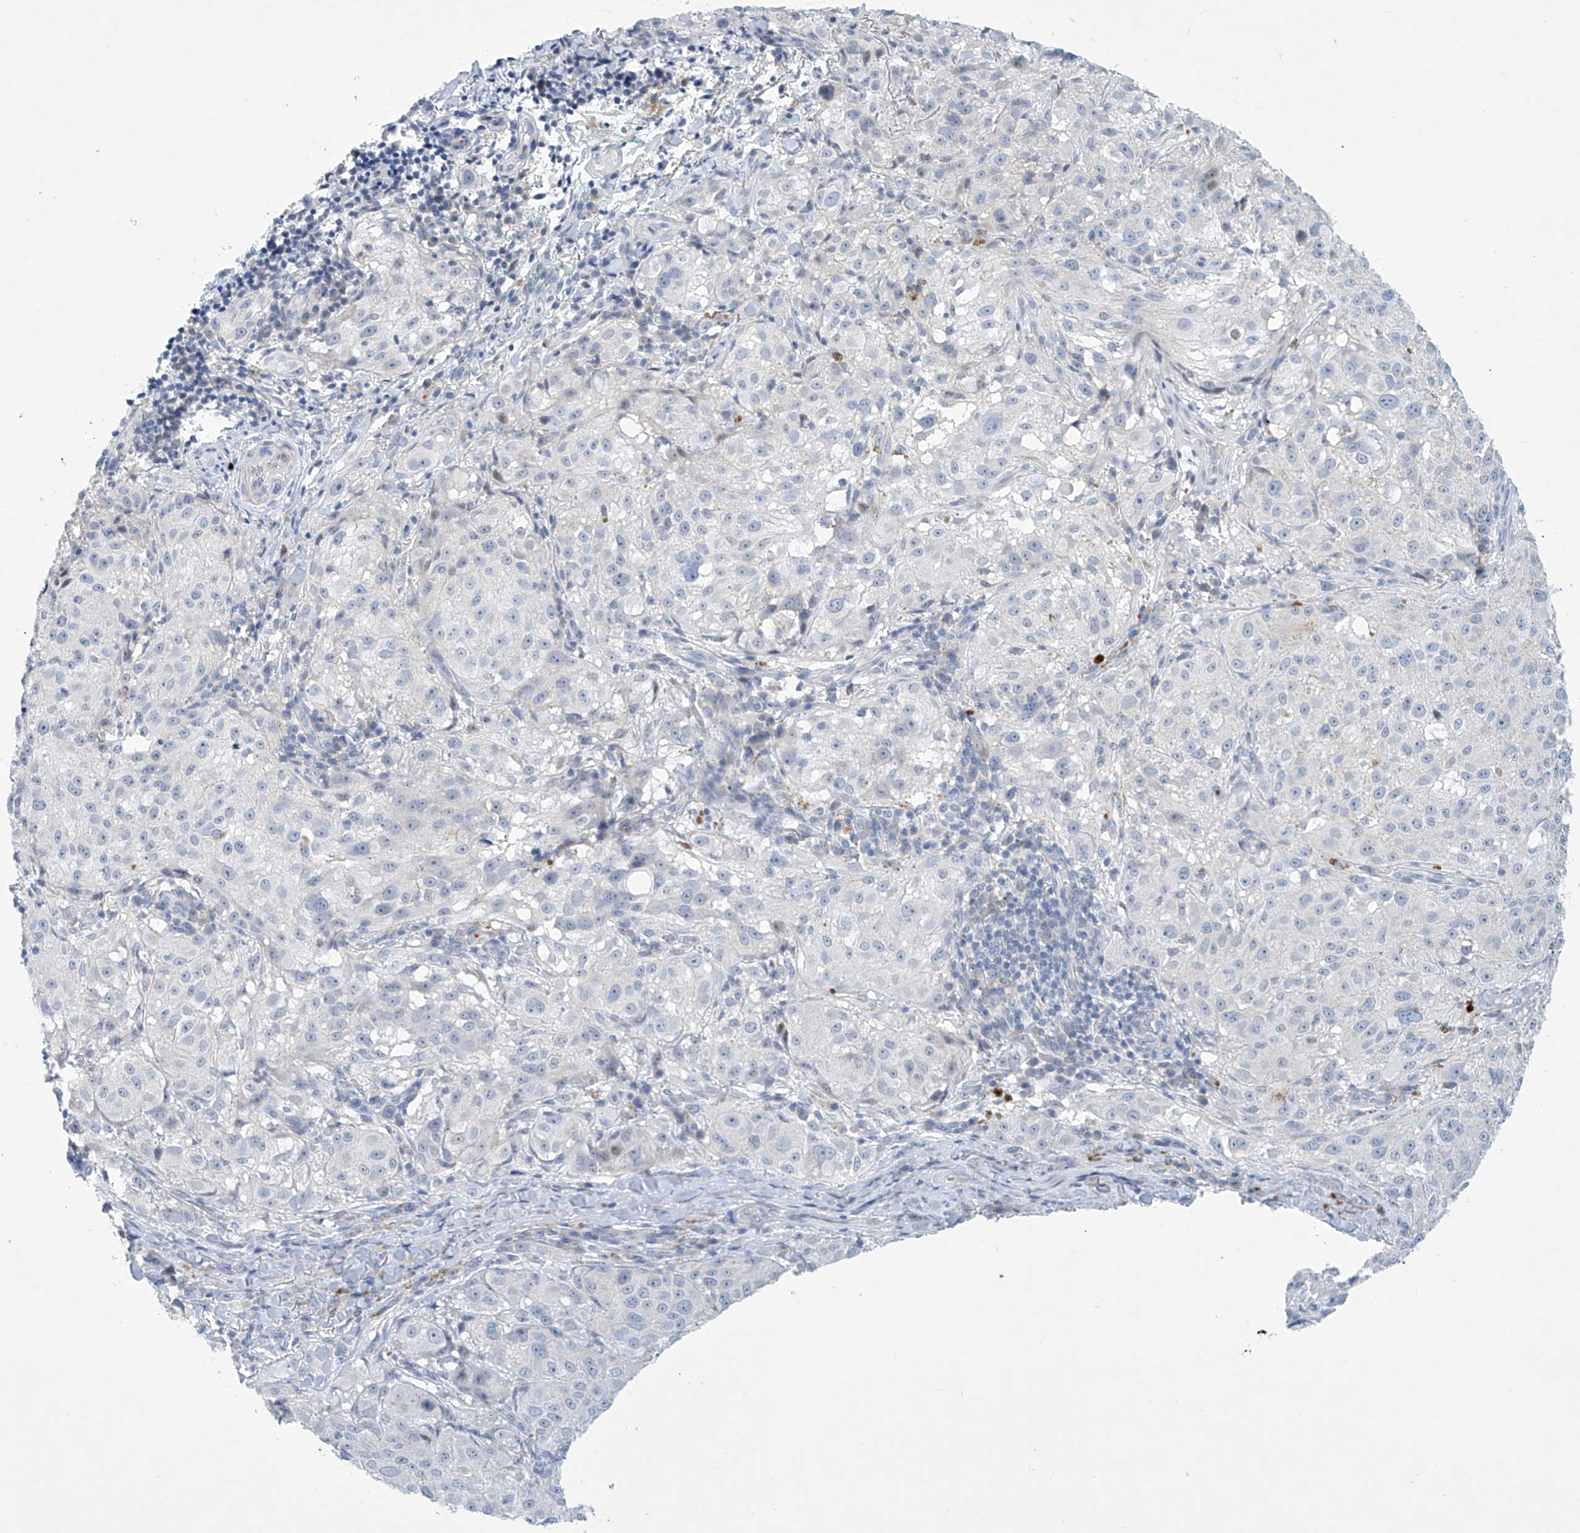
{"staining": {"intensity": "negative", "quantity": "none", "location": "none"}, "tissue": "melanoma", "cell_type": "Tumor cells", "image_type": "cancer", "snomed": [{"axis": "morphology", "description": "Necrosis, NOS"}, {"axis": "morphology", "description": "Malignant melanoma, NOS"}, {"axis": "topography", "description": "Skin"}], "caption": "There is no significant positivity in tumor cells of malignant melanoma.", "gene": "SLC35A5", "patient": {"sex": "female", "age": 87}}